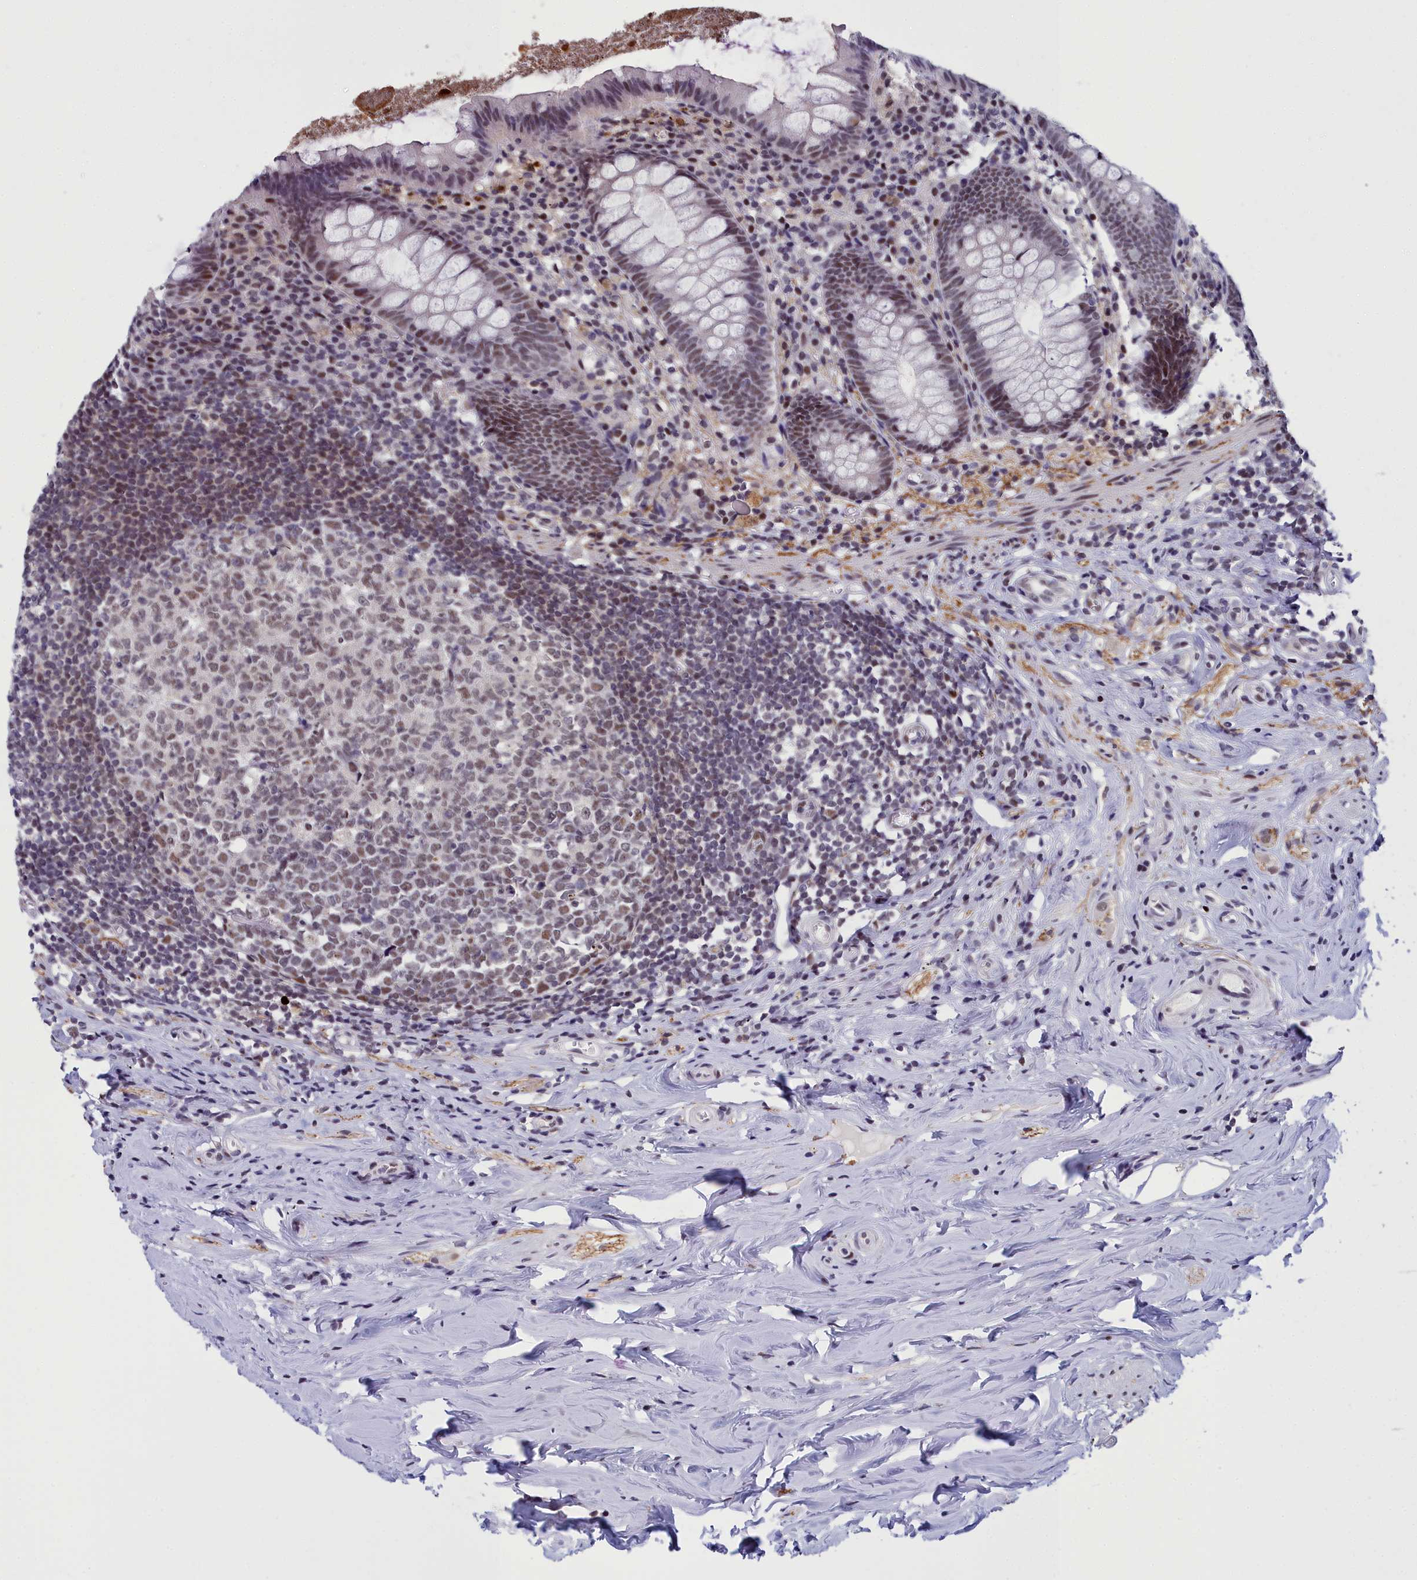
{"staining": {"intensity": "moderate", "quantity": "25%-75%", "location": "nuclear"}, "tissue": "appendix", "cell_type": "Glandular cells", "image_type": "normal", "snomed": [{"axis": "morphology", "description": "Normal tissue, NOS"}, {"axis": "topography", "description": "Appendix"}], "caption": "A histopathology image of human appendix stained for a protein demonstrates moderate nuclear brown staining in glandular cells. (brown staining indicates protein expression, while blue staining denotes nuclei).", "gene": "CCDC97", "patient": {"sex": "female", "age": 51}}